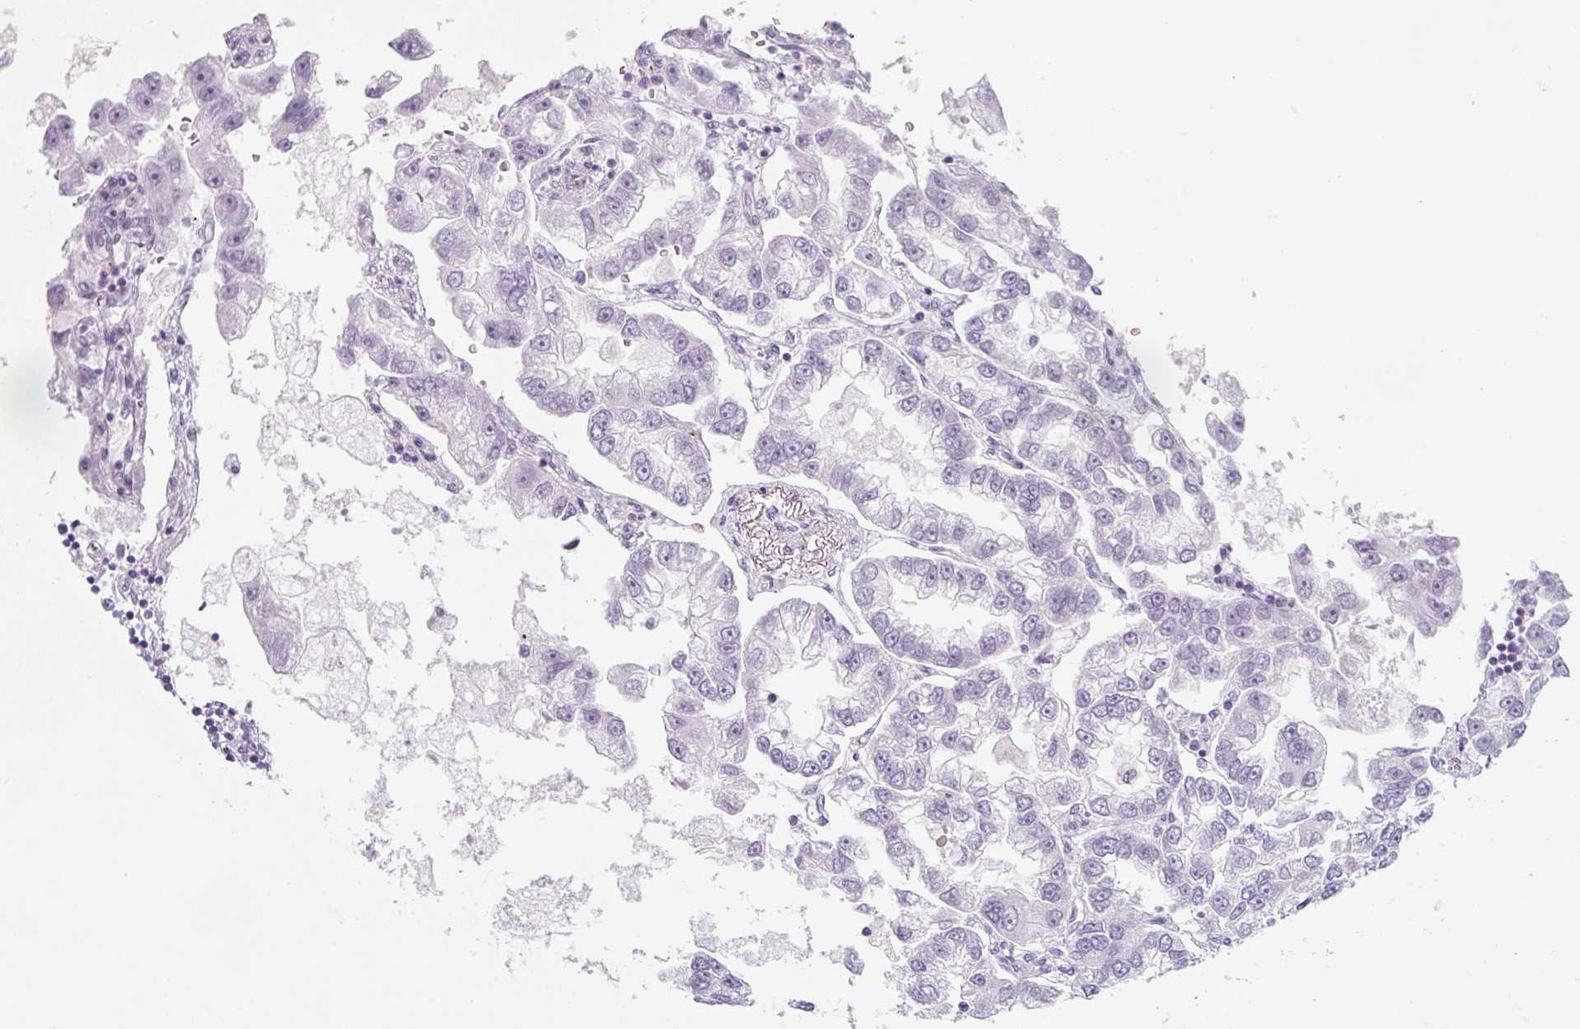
{"staining": {"intensity": "negative", "quantity": "none", "location": "none"}, "tissue": "lung cancer", "cell_type": "Tumor cells", "image_type": "cancer", "snomed": [{"axis": "morphology", "description": "Adenocarcinoma, NOS"}, {"axis": "topography", "description": "Lung"}], "caption": "Immunohistochemistry image of neoplastic tissue: lung cancer stained with DAB exhibits no significant protein staining in tumor cells.", "gene": "PF4V1", "patient": {"sex": "female", "age": 54}}